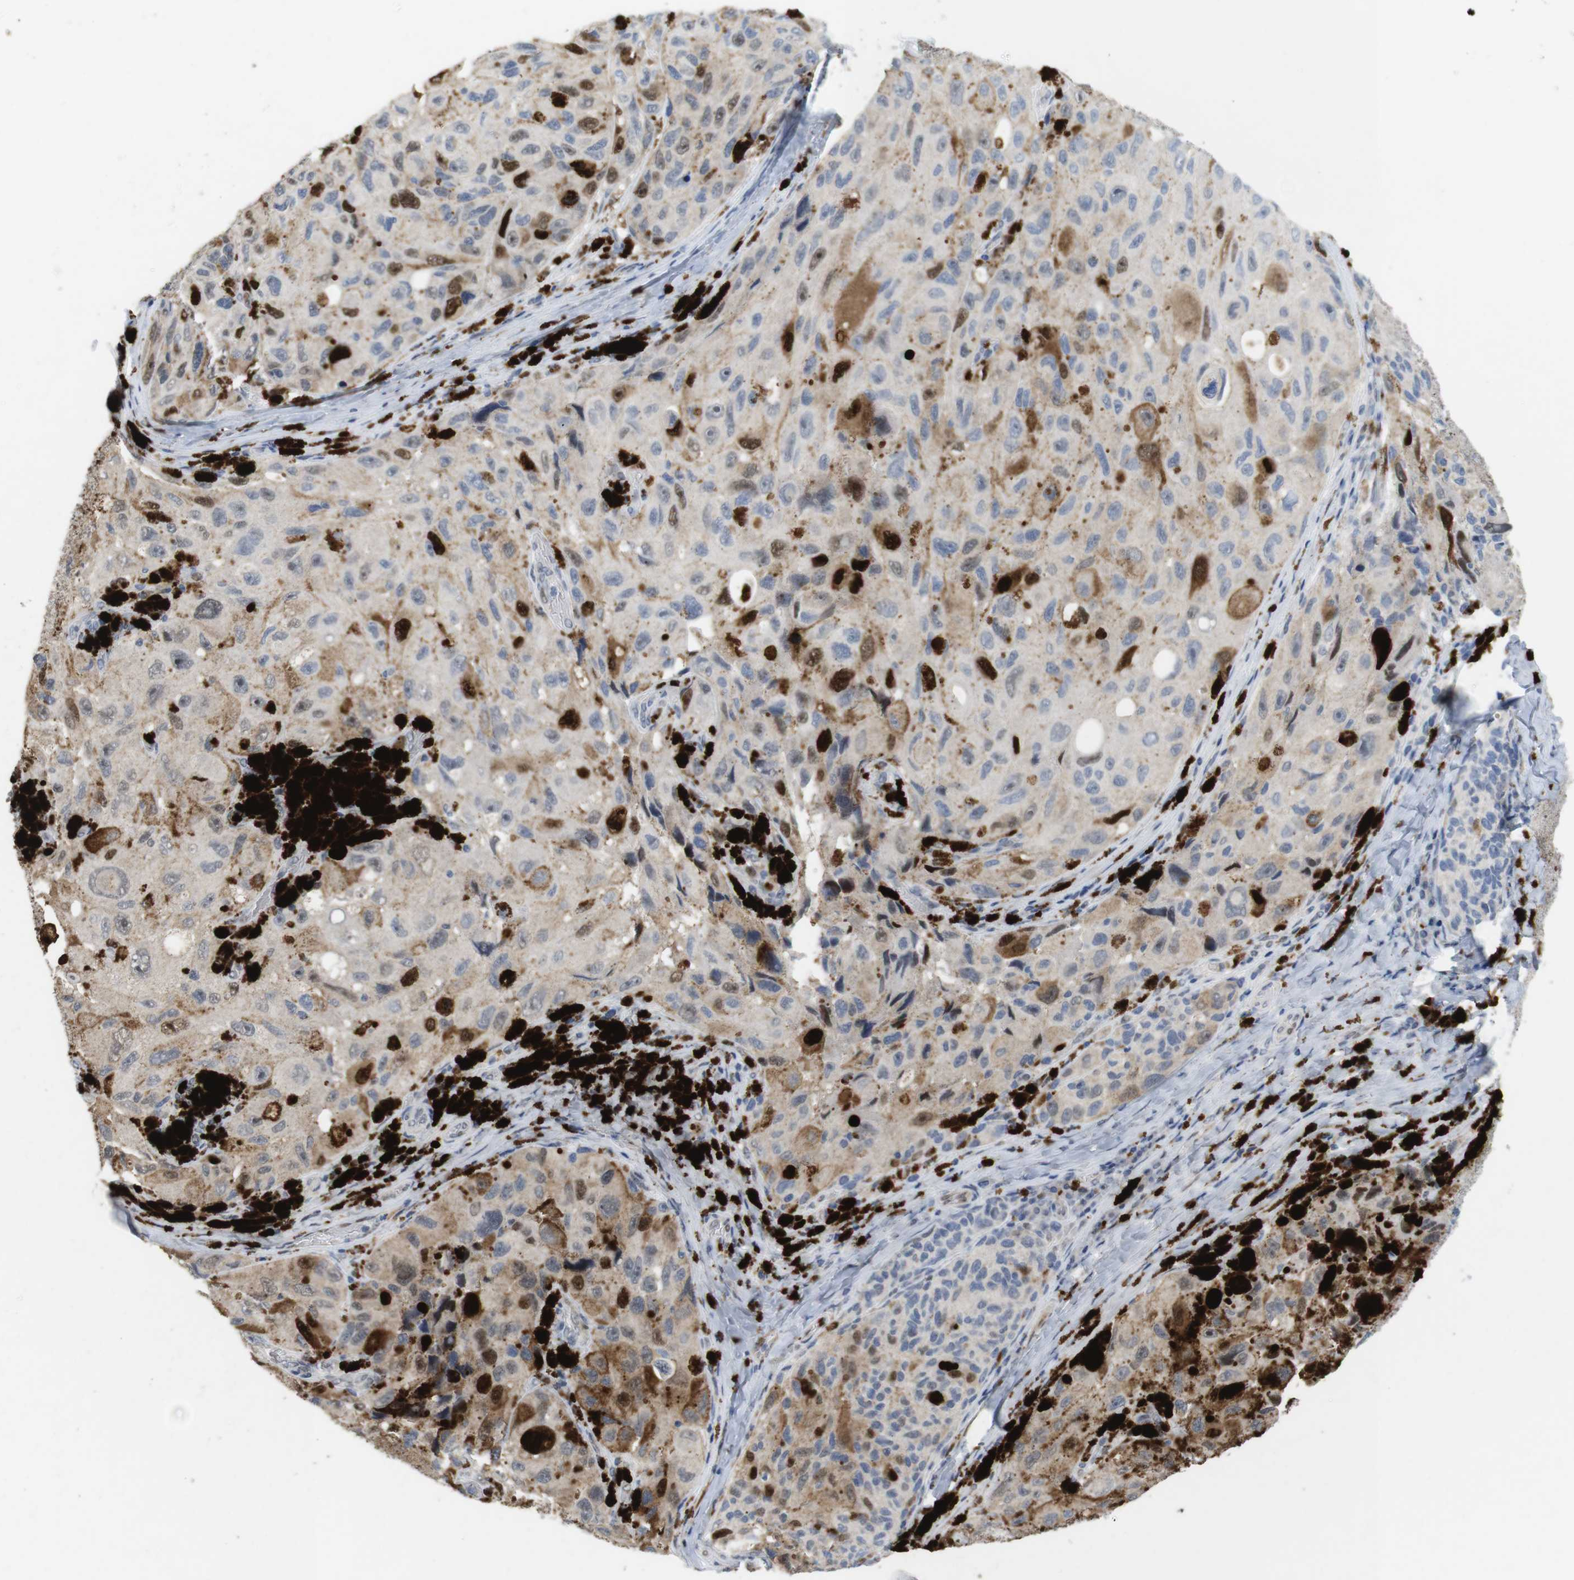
{"staining": {"intensity": "strong", "quantity": "<25%", "location": "cytoplasmic/membranous,nuclear"}, "tissue": "melanoma", "cell_type": "Tumor cells", "image_type": "cancer", "snomed": [{"axis": "morphology", "description": "Malignant melanoma, NOS"}, {"axis": "topography", "description": "Skin"}], "caption": "High-magnification brightfield microscopy of malignant melanoma stained with DAB (brown) and counterstained with hematoxylin (blue). tumor cells exhibit strong cytoplasmic/membranous and nuclear expression is appreciated in approximately<25% of cells.", "gene": "KPNA2", "patient": {"sex": "female", "age": 73}}